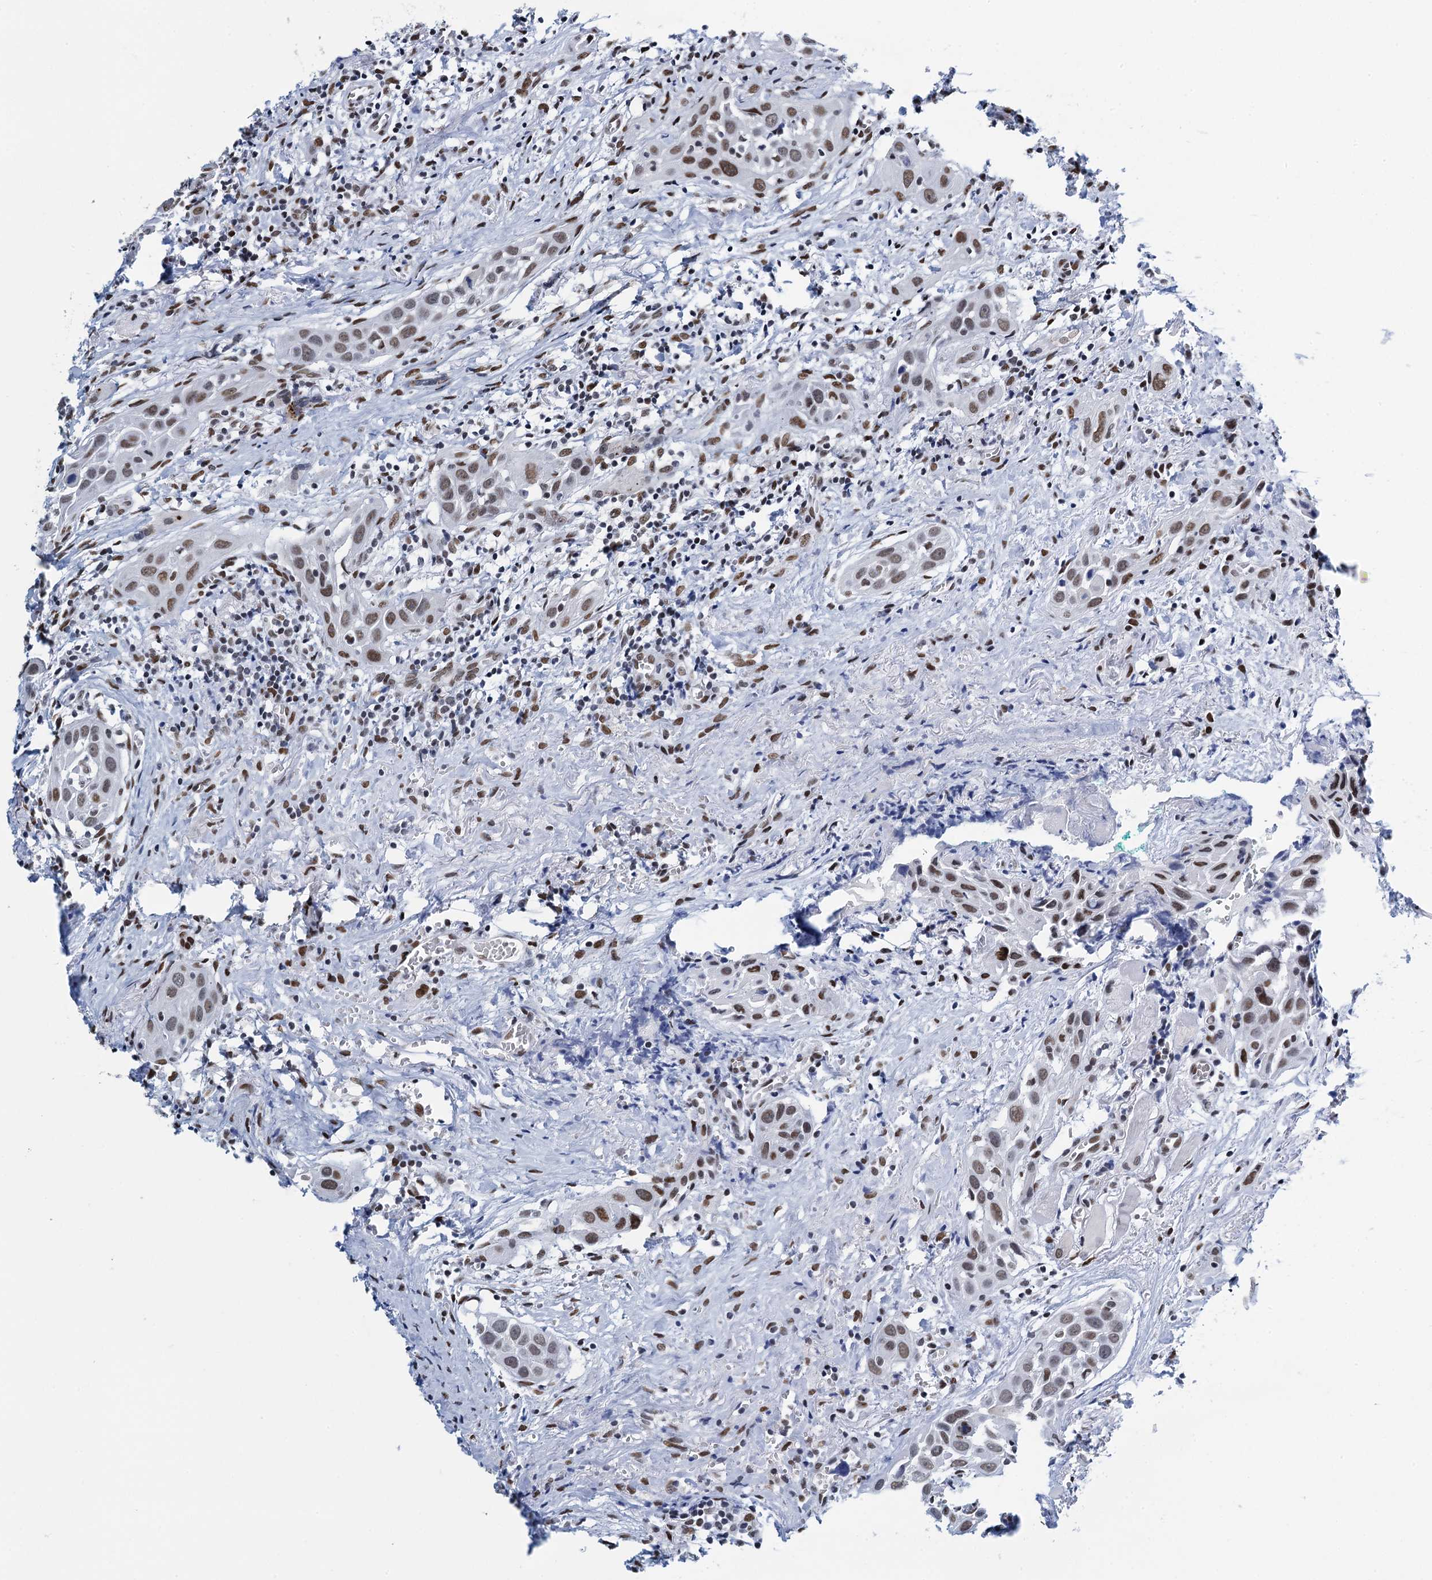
{"staining": {"intensity": "moderate", "quantity": ">75%", "location": "nuclear"}, "tissue": "head and neck cancer", "cell_type": "Tumor cells", "image_type": "cancer", "snomed": [{"axis": "morphology", "description": "Squamous cell carcinoma, NOS"}, {"axis": "topography", "description": "Oral tissue"}, {"axis": "topography", "description": "Head-Neck"}], "caption": "An image of human squamous cell carcinoma (head and neck) stained for a protein shows moderate nuclear brown staining in tumor cells.", "gene": "HNRNPUL2", "patient": {"sex": "female", "age": 50}}